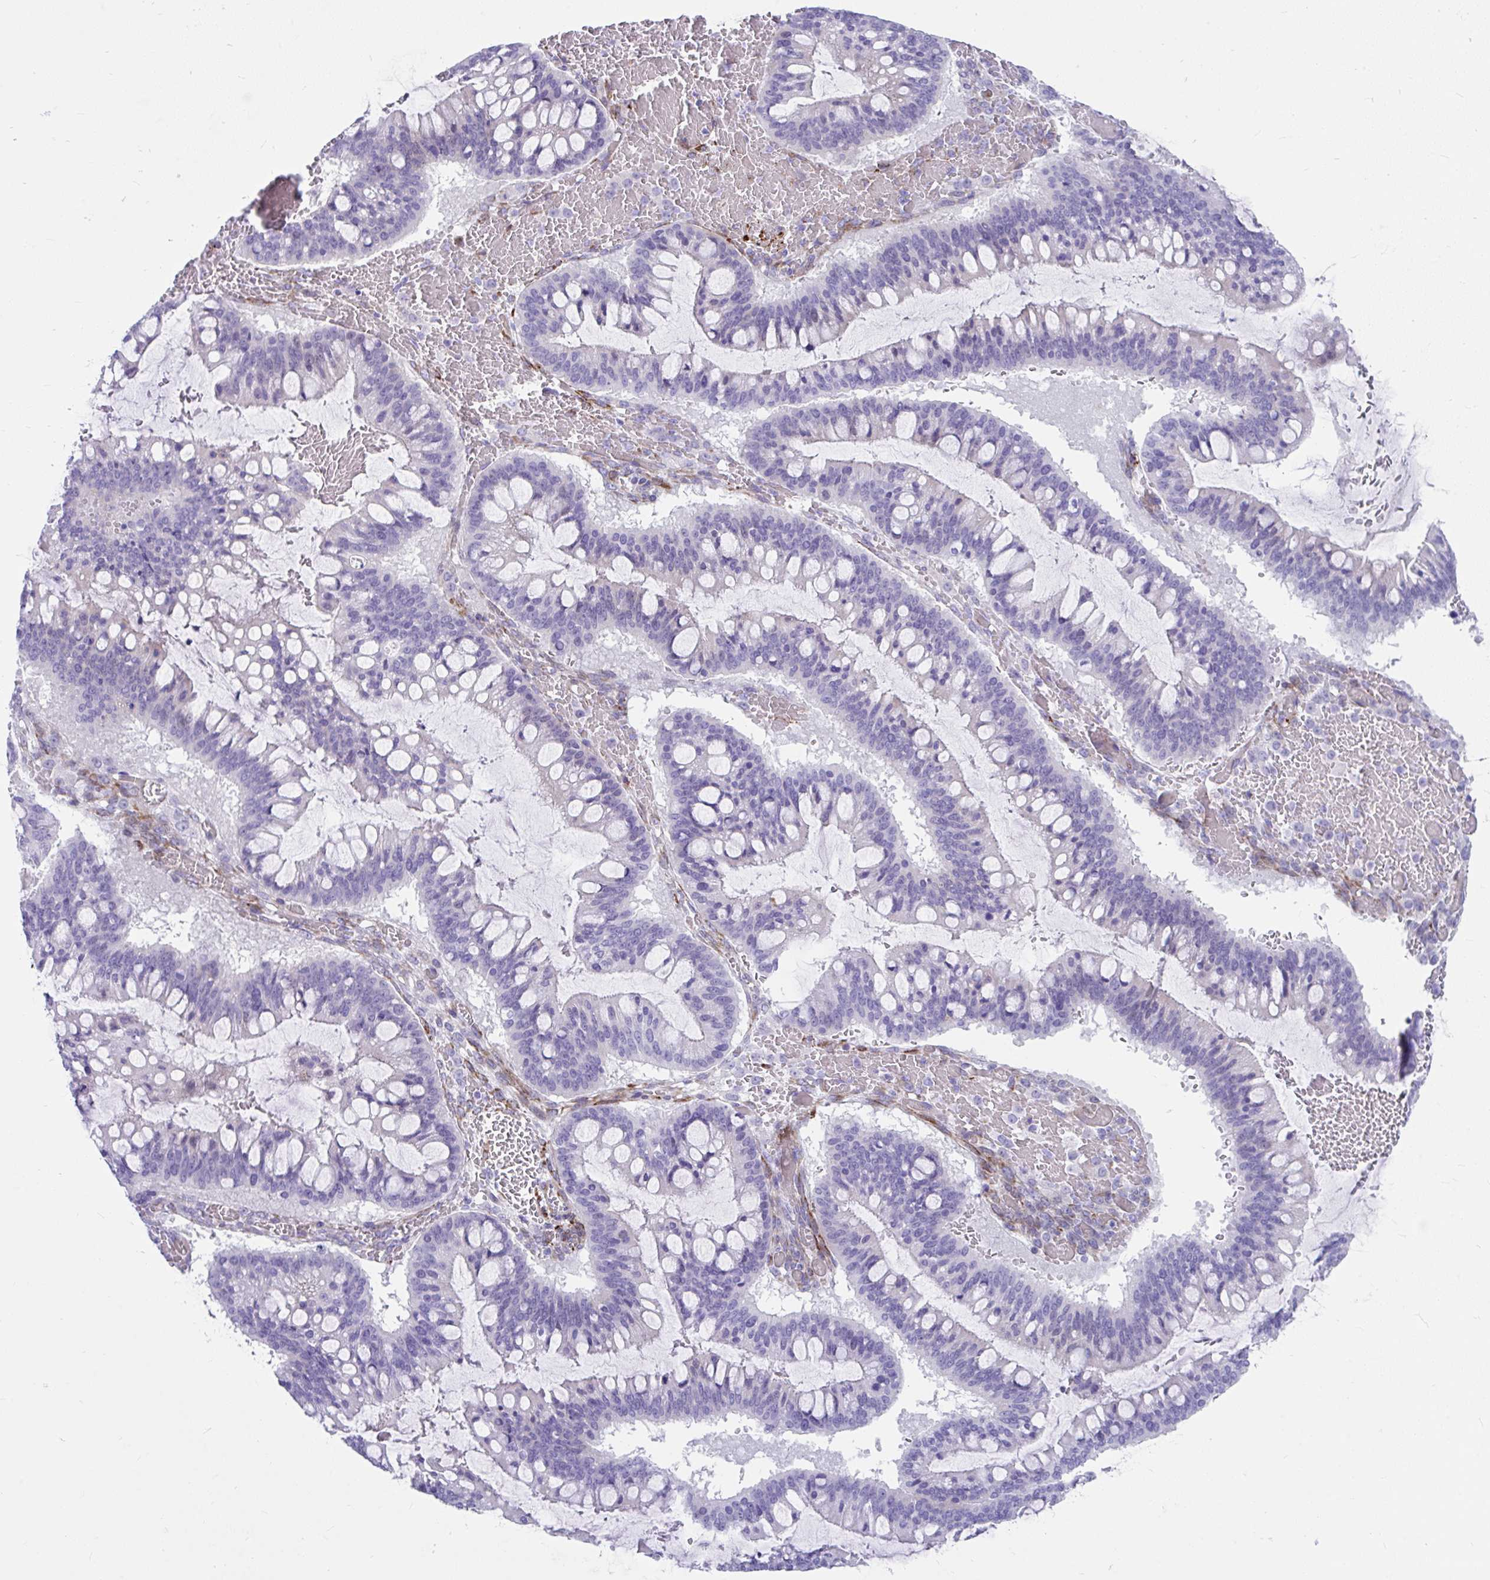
{"staining": {"intensity": "negative", "quantity": "none", "location": "none"}, "tissue": "ovarian cancer", "cell_type": "Tumor cells", "image_type": "cancer", "snomed": [{"axis": "morphology", "description": "Cystadenocarcinoma, mucinous, NOS"}, {"axis": "topography", "description": "Ovary"}], "caption": "Tumor cells are negative for protein expression in human ovarian mucinous cystadenocarcinoma.", "gene": "GRXCR2", "patient": {"sex": "female", "age": 73}}